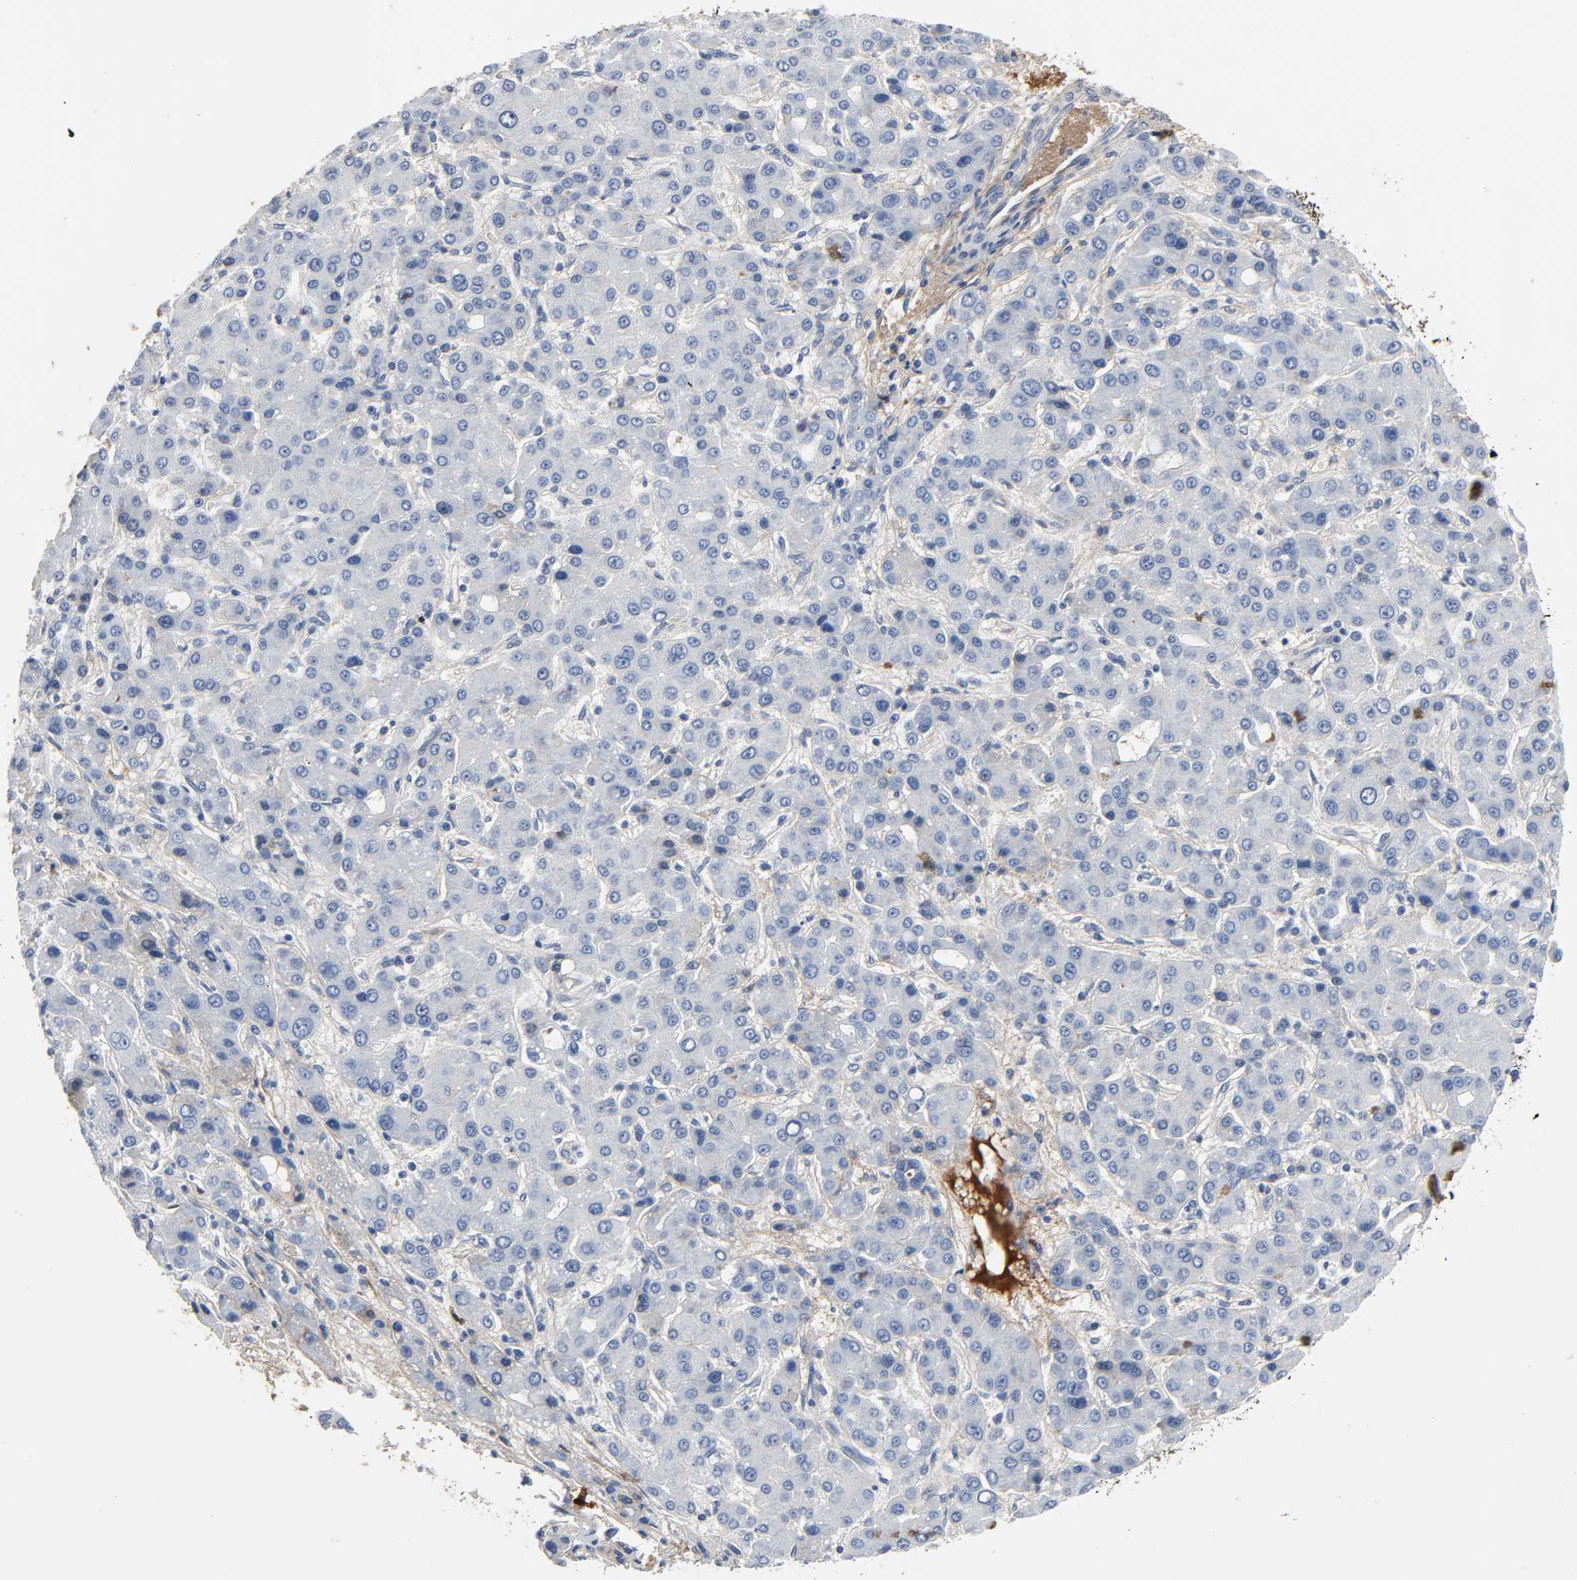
{"staining": {"intensity": "negative", "quantity": "none", "location": "none"}, "tissue": "liver cancer", "cell_type": "Tumor cells", "image_type": "cancer", "snomed": [{"axis": "morphology", "description": "Carcinoma, Hepatocellular, NOS"}, {"axis": "topography", "description": "Liver"}], "caption": "This is a histopathology image of IHC staining of liver cancer (hepatocellular carcinoma), which shows no staining in tumor cells. (Stains: DAB immunohistochemistry (IHC) with hematoxylin counter stain, Microscopy: brightfield microscopy at high magnification).", "gene": "FBLN1", "patient": {"sex": "male", "age": 55}}